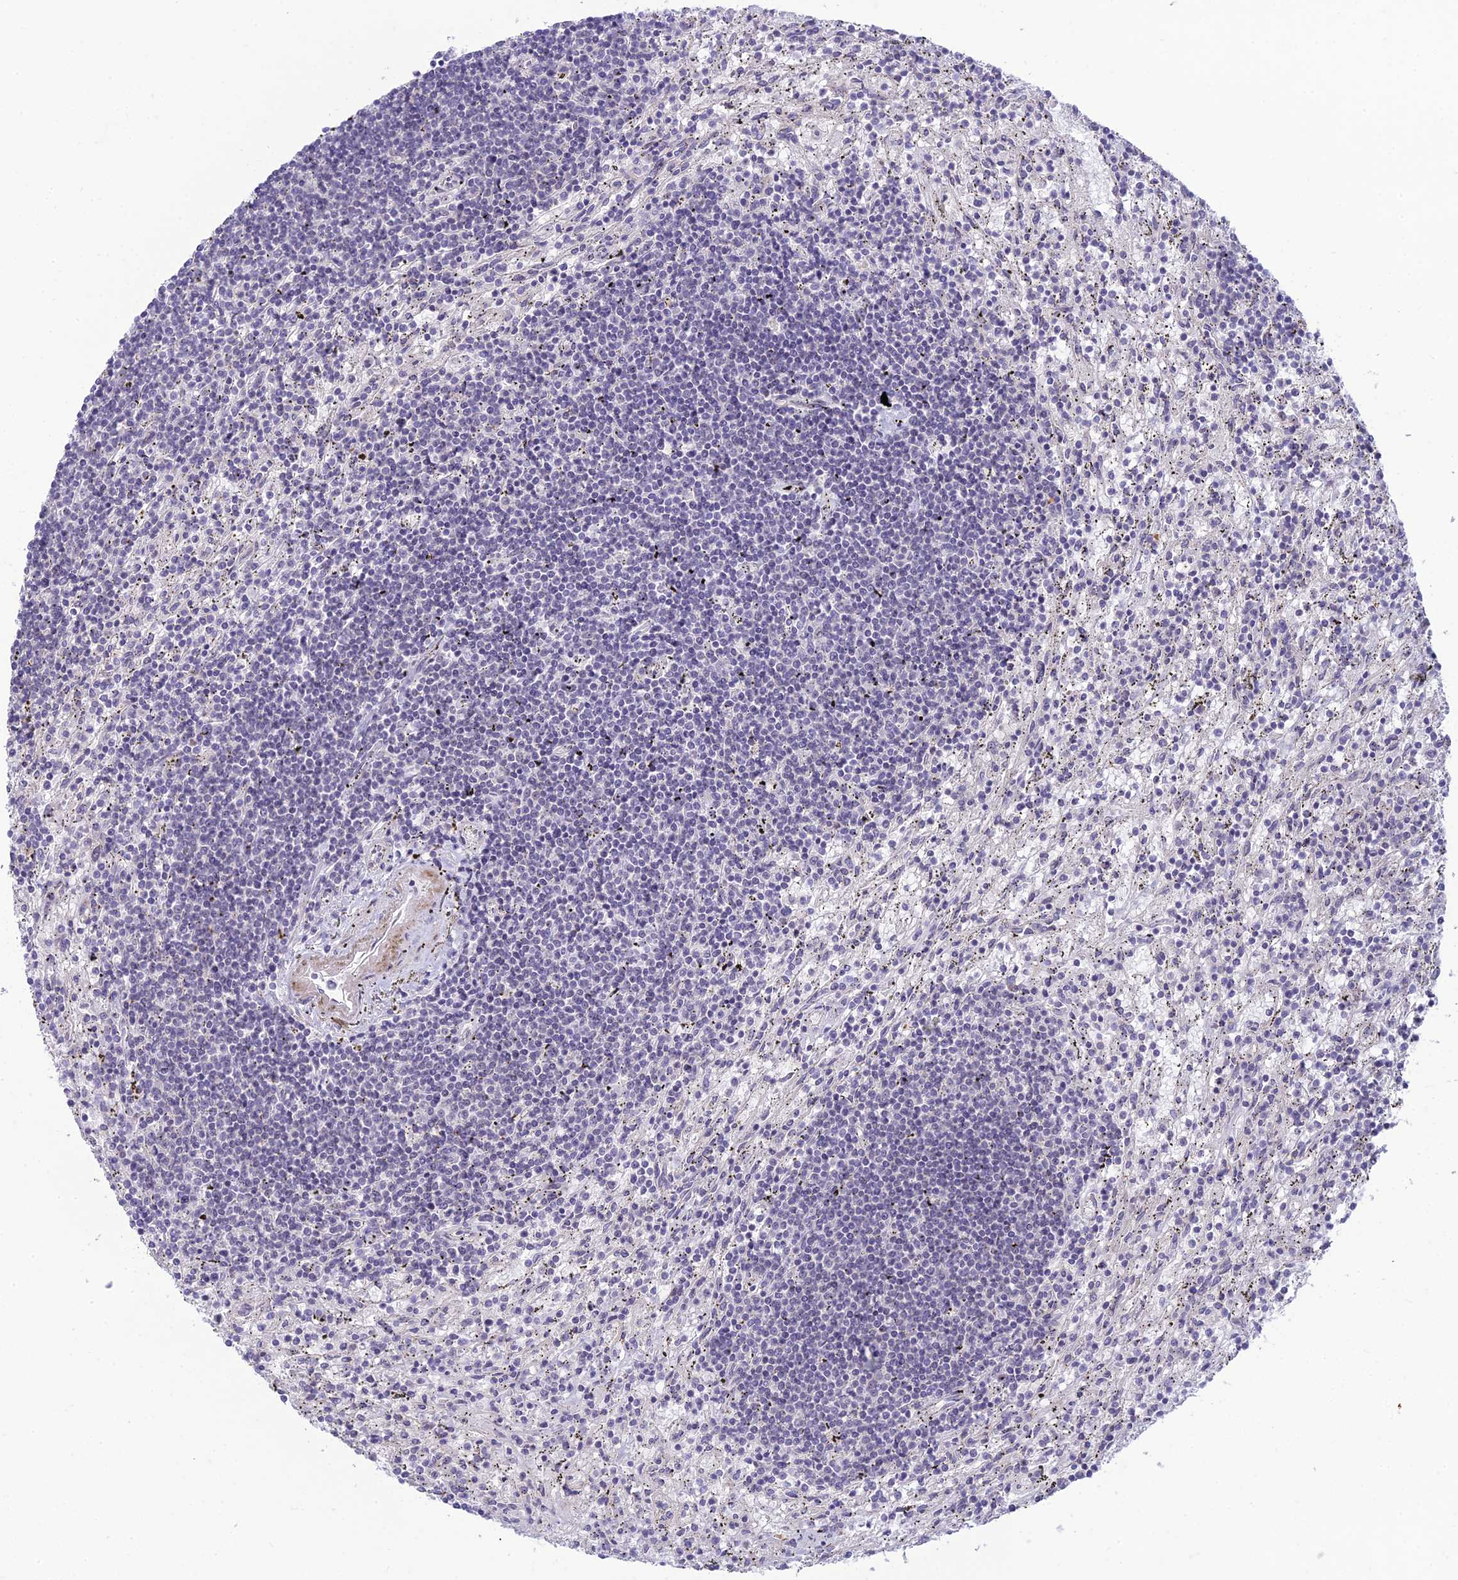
{"staining": {"intensity": "negative", "quantity": "none", "location": "none"}, "tissue": "lymphoma", "cell_type": "Tumor cells", "image_type": "cancer", "snomed": [{"axis": "morphology", "description": "Malignant lymphoma, non-Hodgkin's type, Low grade"}, {"axis": "topography", "description": "Spleen"}], "caption": "This is an immunohistochemistry micrograph of lymphoma. There is no staining in tumor cells.", "gene": "DTX2", "patient": {"sex": "male", "age": 76}}